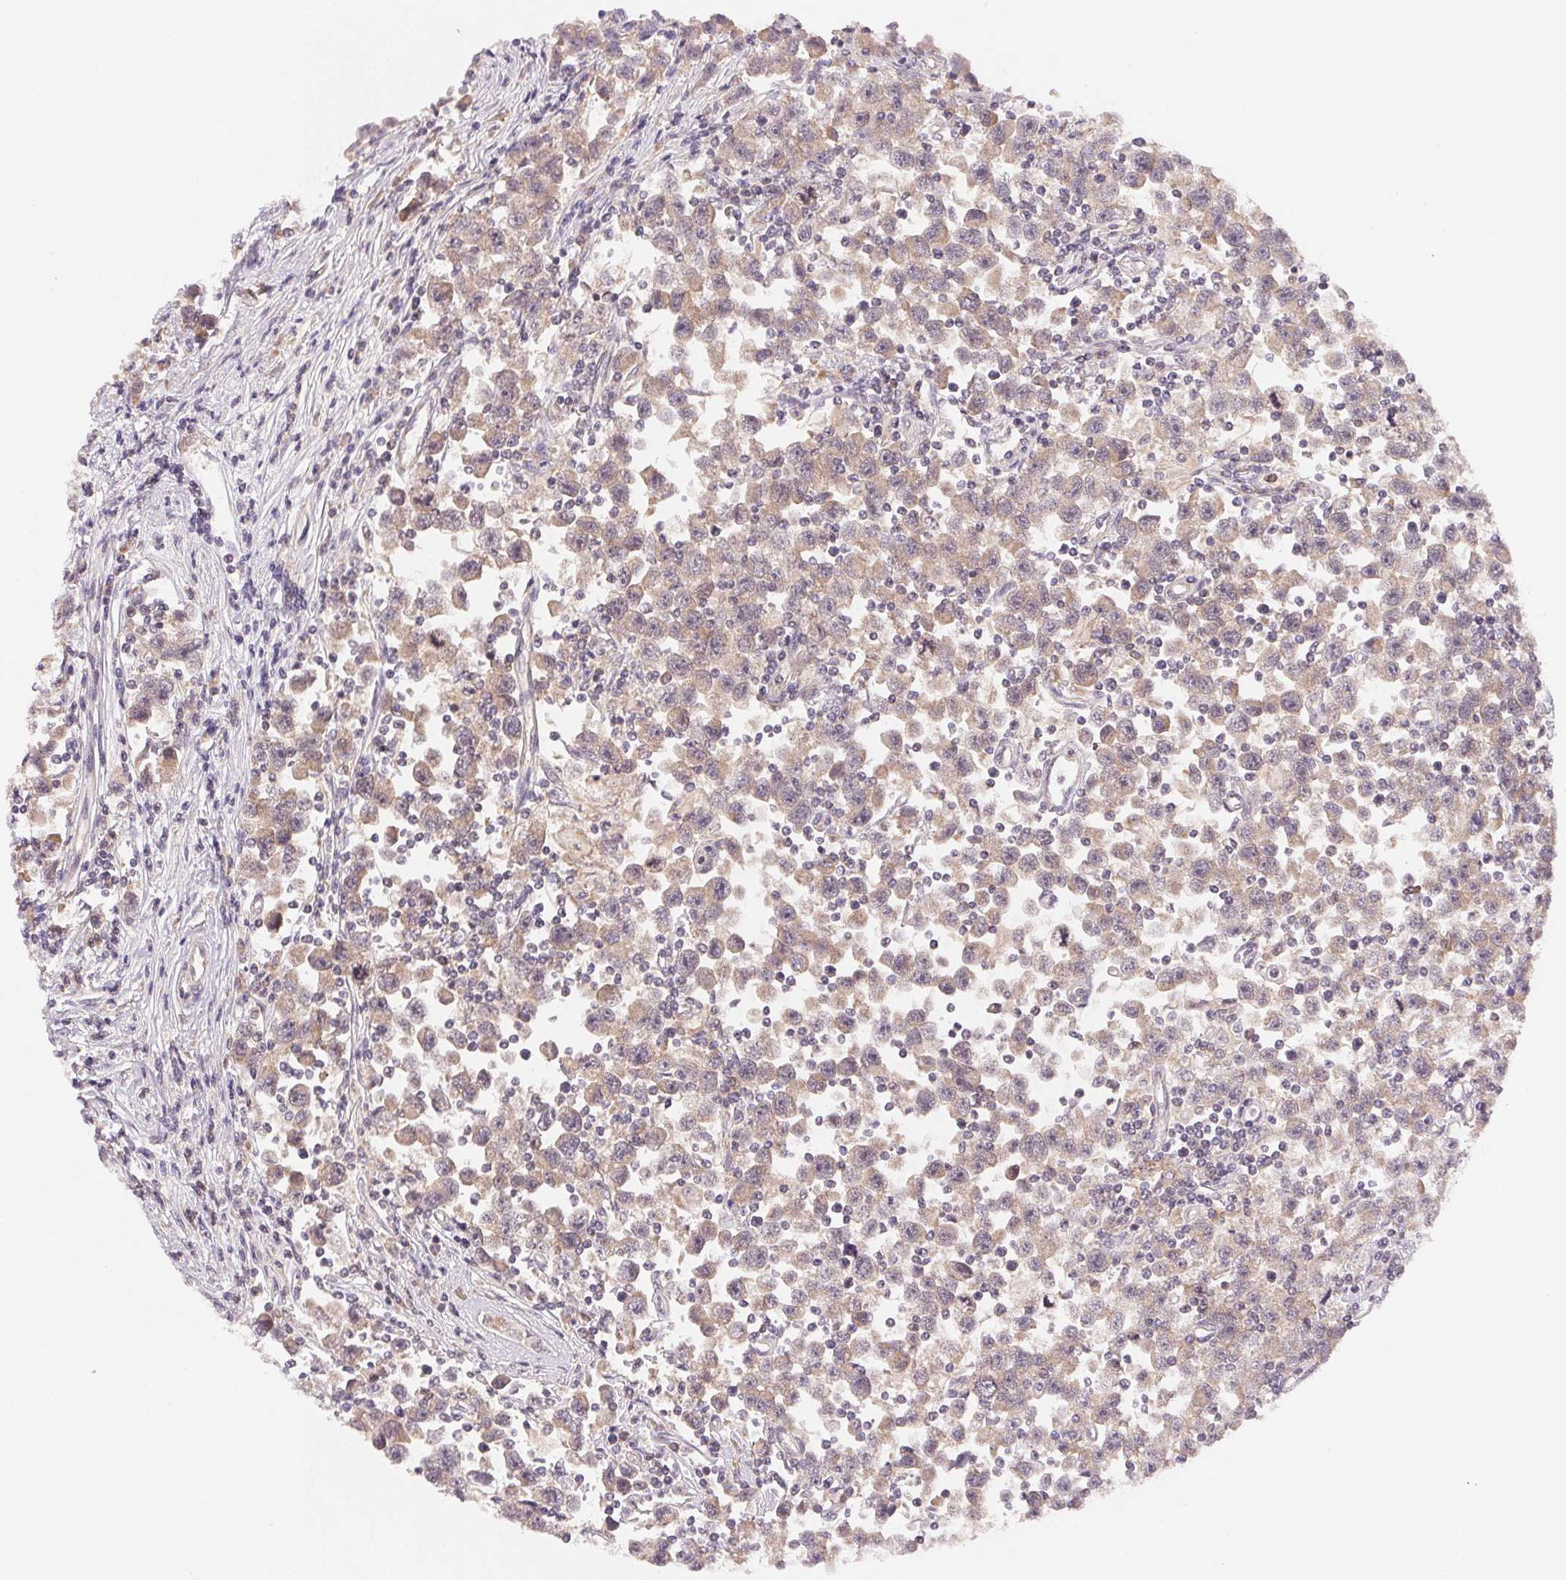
{"staining": {"intensity": "weak", "quantity": ">75%", "location": "cytoplasmic/membranous"}, "tissue": "testis cancer", "cell_type": "Tumor cells", "image_type": "cancer", "snomed": [{"axis": "morphology", "description": "Seminoma, NOS"}, {"axis": "topography", "description": "Testis"}], "caption": "Immunohistochemistry (DAB) staining of testis seminoma displays weak cytoplasmic/membranous protein staining in about >75% of tumor cells.", "gene": "BNIP5", "patient": {"sex": "male", "age": 31}}